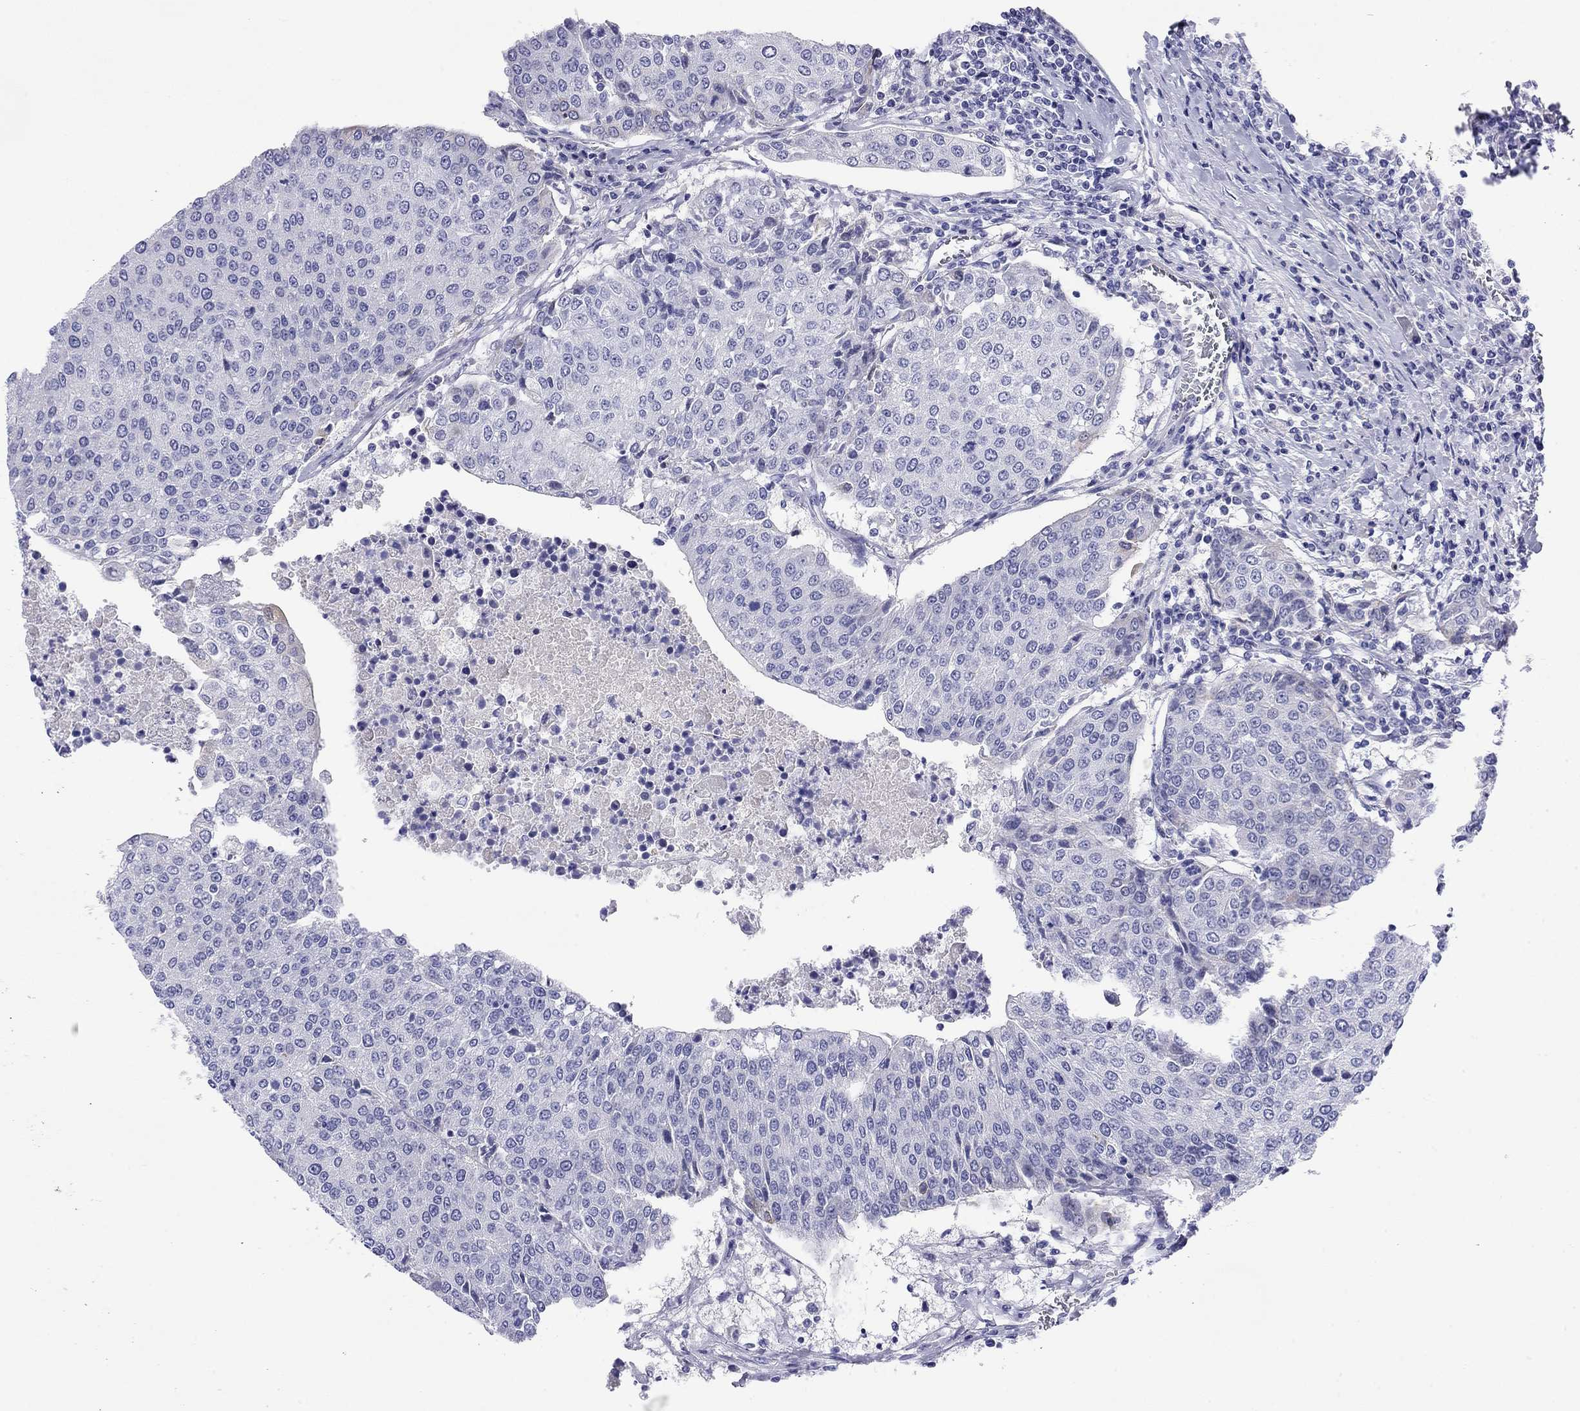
{"staining": {"intensity": "negative", "quantity": "none", "location": "none"}, "tissue": "urothelial cancer", "cell_type": "Tumor cells", "image_type": "cancer", "snomed": [{"axis": "morphology", "description": "Urothelial carcinoma, High grade"}, {"axis": "topography", "description": "Urinary bladder"}], "caption": "Immunohistochemical staining of urothelial cancer displays no significant staining in tumor cells. (DAB (3,3'-diaminobenzidine) immunohistochemistry (IHC), high magnification).", "gene": "CMYA5", "patient": {"sex": "female", "age": 85}}